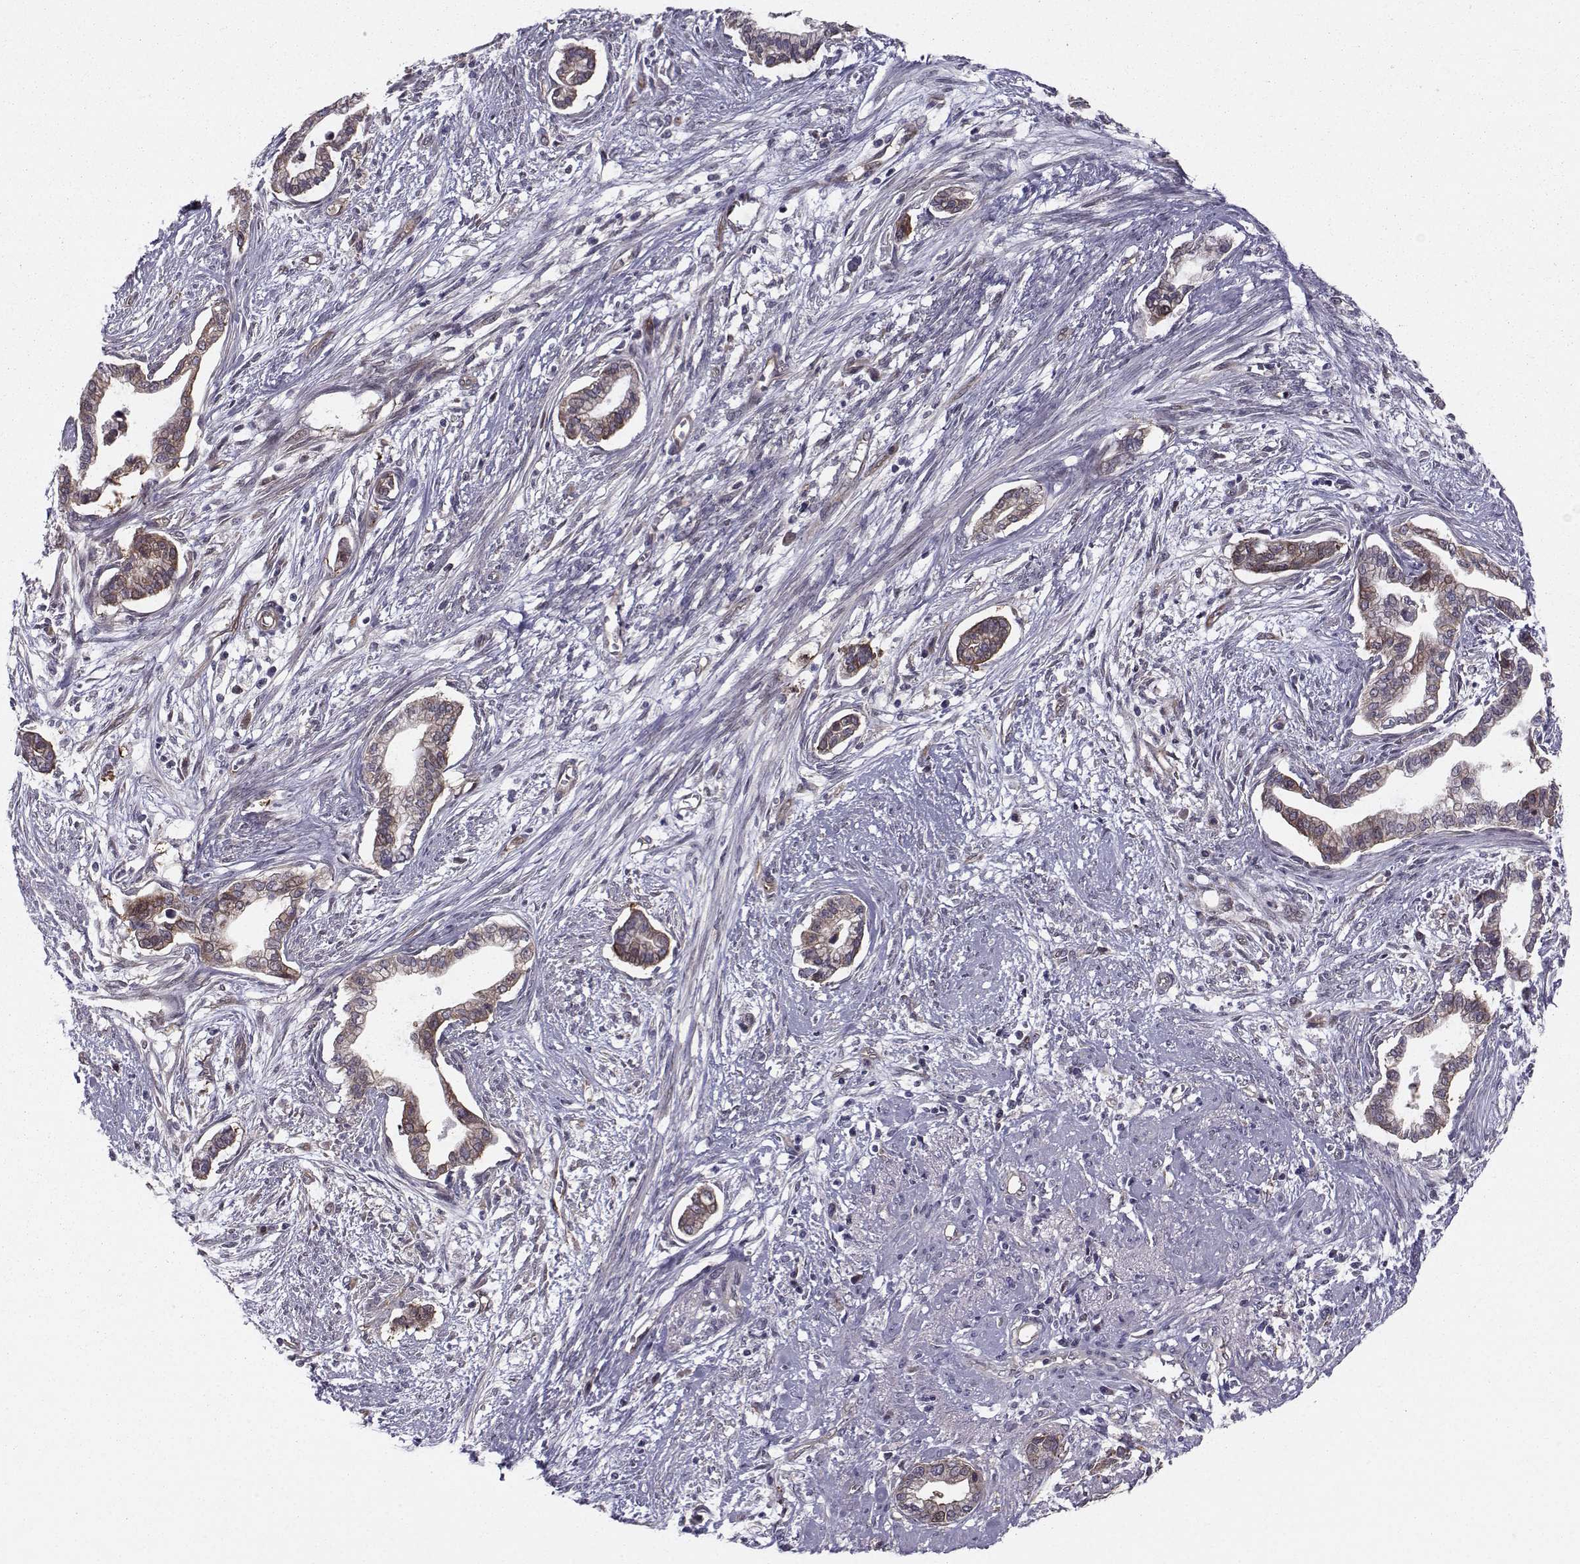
{"staining": {"intensity": "weak", "quantity": "25%-75%", "location": "cytoplasmic/membranous"}, "tissue": "cervical cancer", "cell_type": "Tumor cells", "image_type": "cancer", "snomed": [{"axis": "morphology", "description": "Adenocarcinoma, NOS"}, {"axis": "topography", "description": "Cervix"}], "caption": "An IHC image of neoplastic tissue is shown. Protein staining in brown labels weak cytoplasmic/membranous positivity in adenocarcinoma (cervical) within tumor cells.", "gene": "HSP90AB1", "patient": {"sex": "female", "age": 62}}